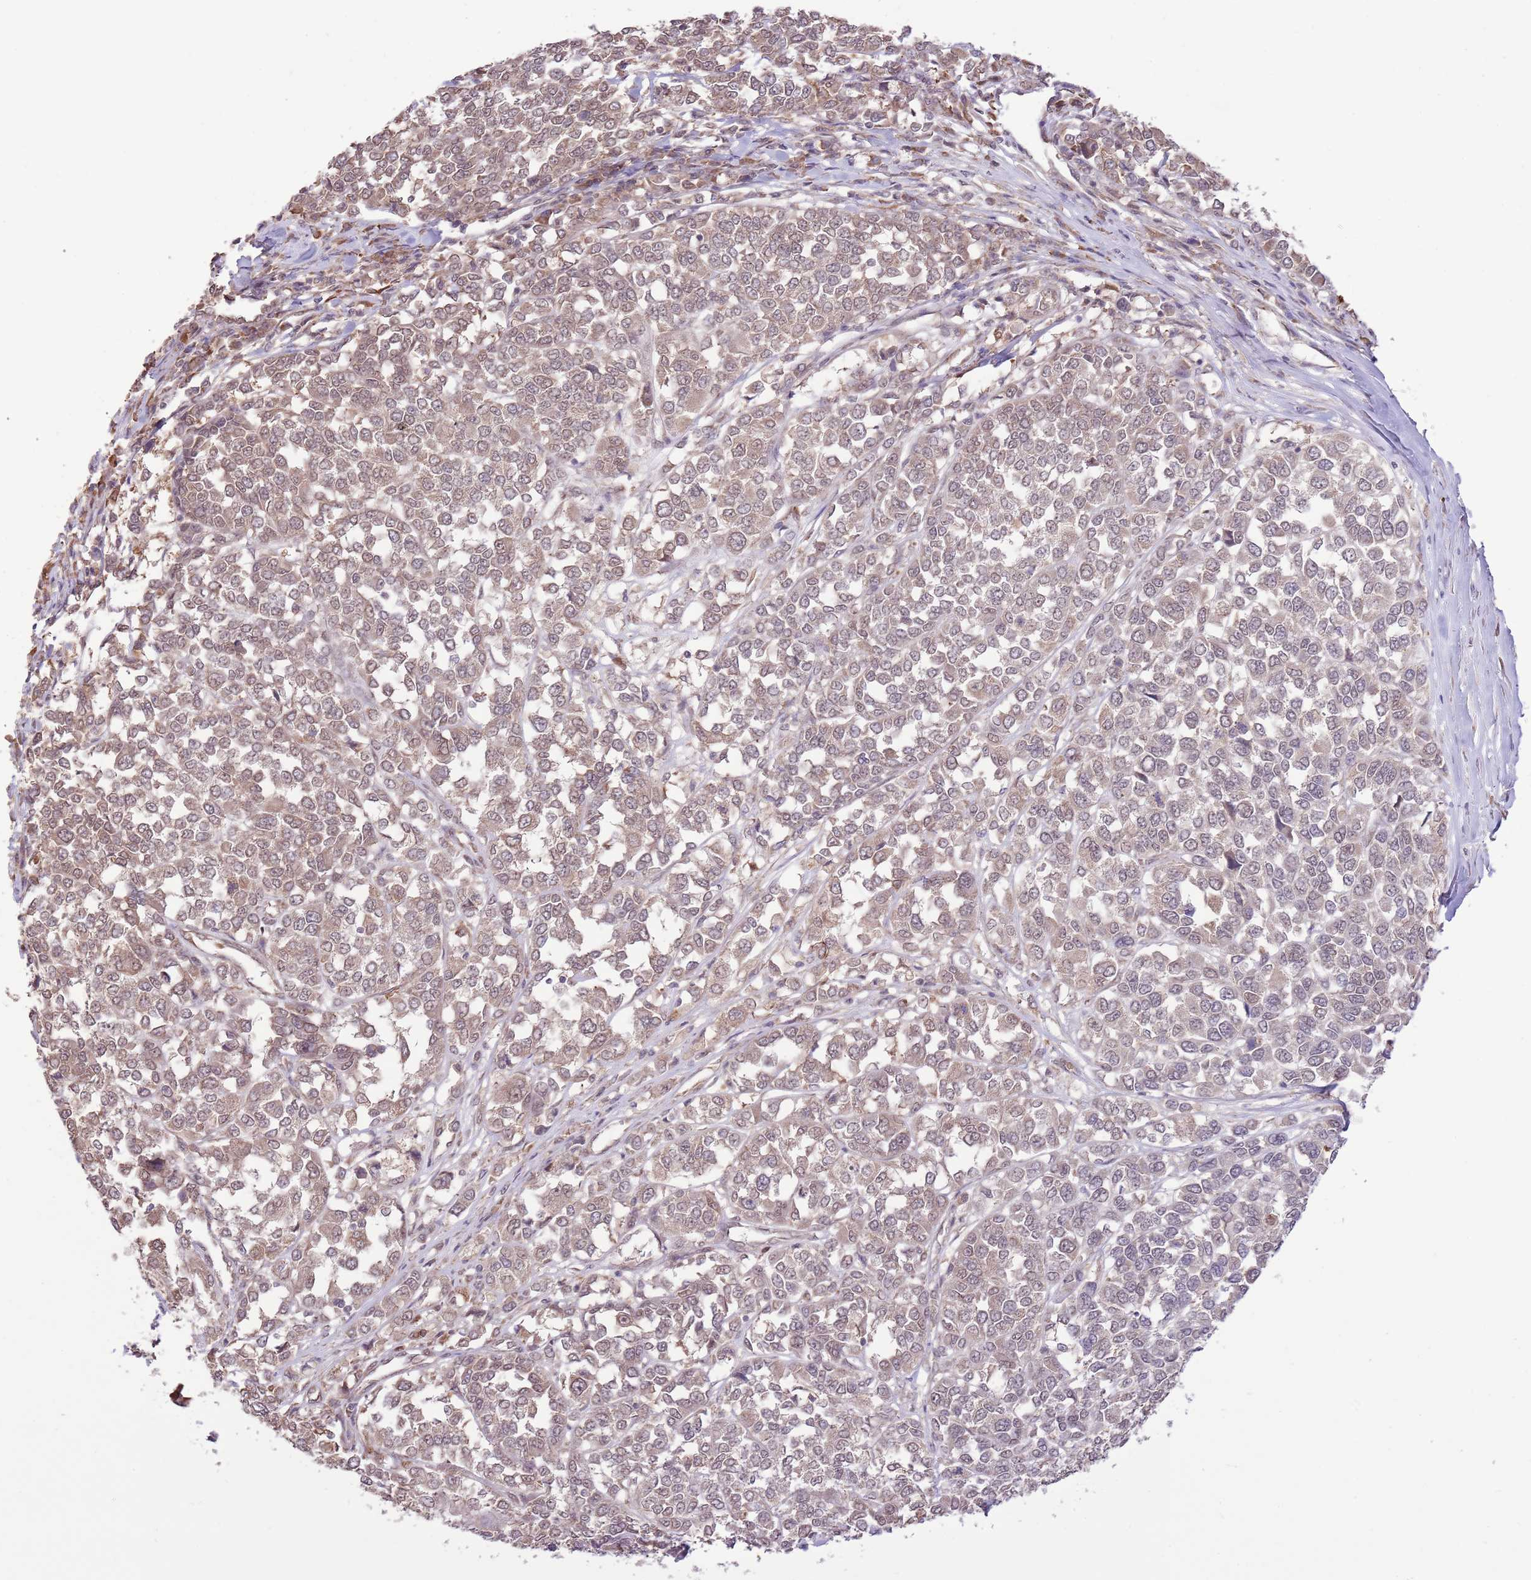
{"staining": {"intensity": "moderate", "quantity": "<25%", "location": "nuclear"}, "tissue": "melanoma", "cell_type": "Tumor cells", "image_type": "cancer", "snomed": [{"axis": "morphology", "description": "Malignant melanoma, Metastatic site"}, {"axis": "topography", "description": "Lymph node"}], "caption": "DAB immunohistochemical staining of malignant melanoma (metastatic site) exhibits moderate nuclear protein staining in approximately <25% of tumor cells.", "gene": "AMIGO1", "patient": {"sex": "male", "age": 44}}